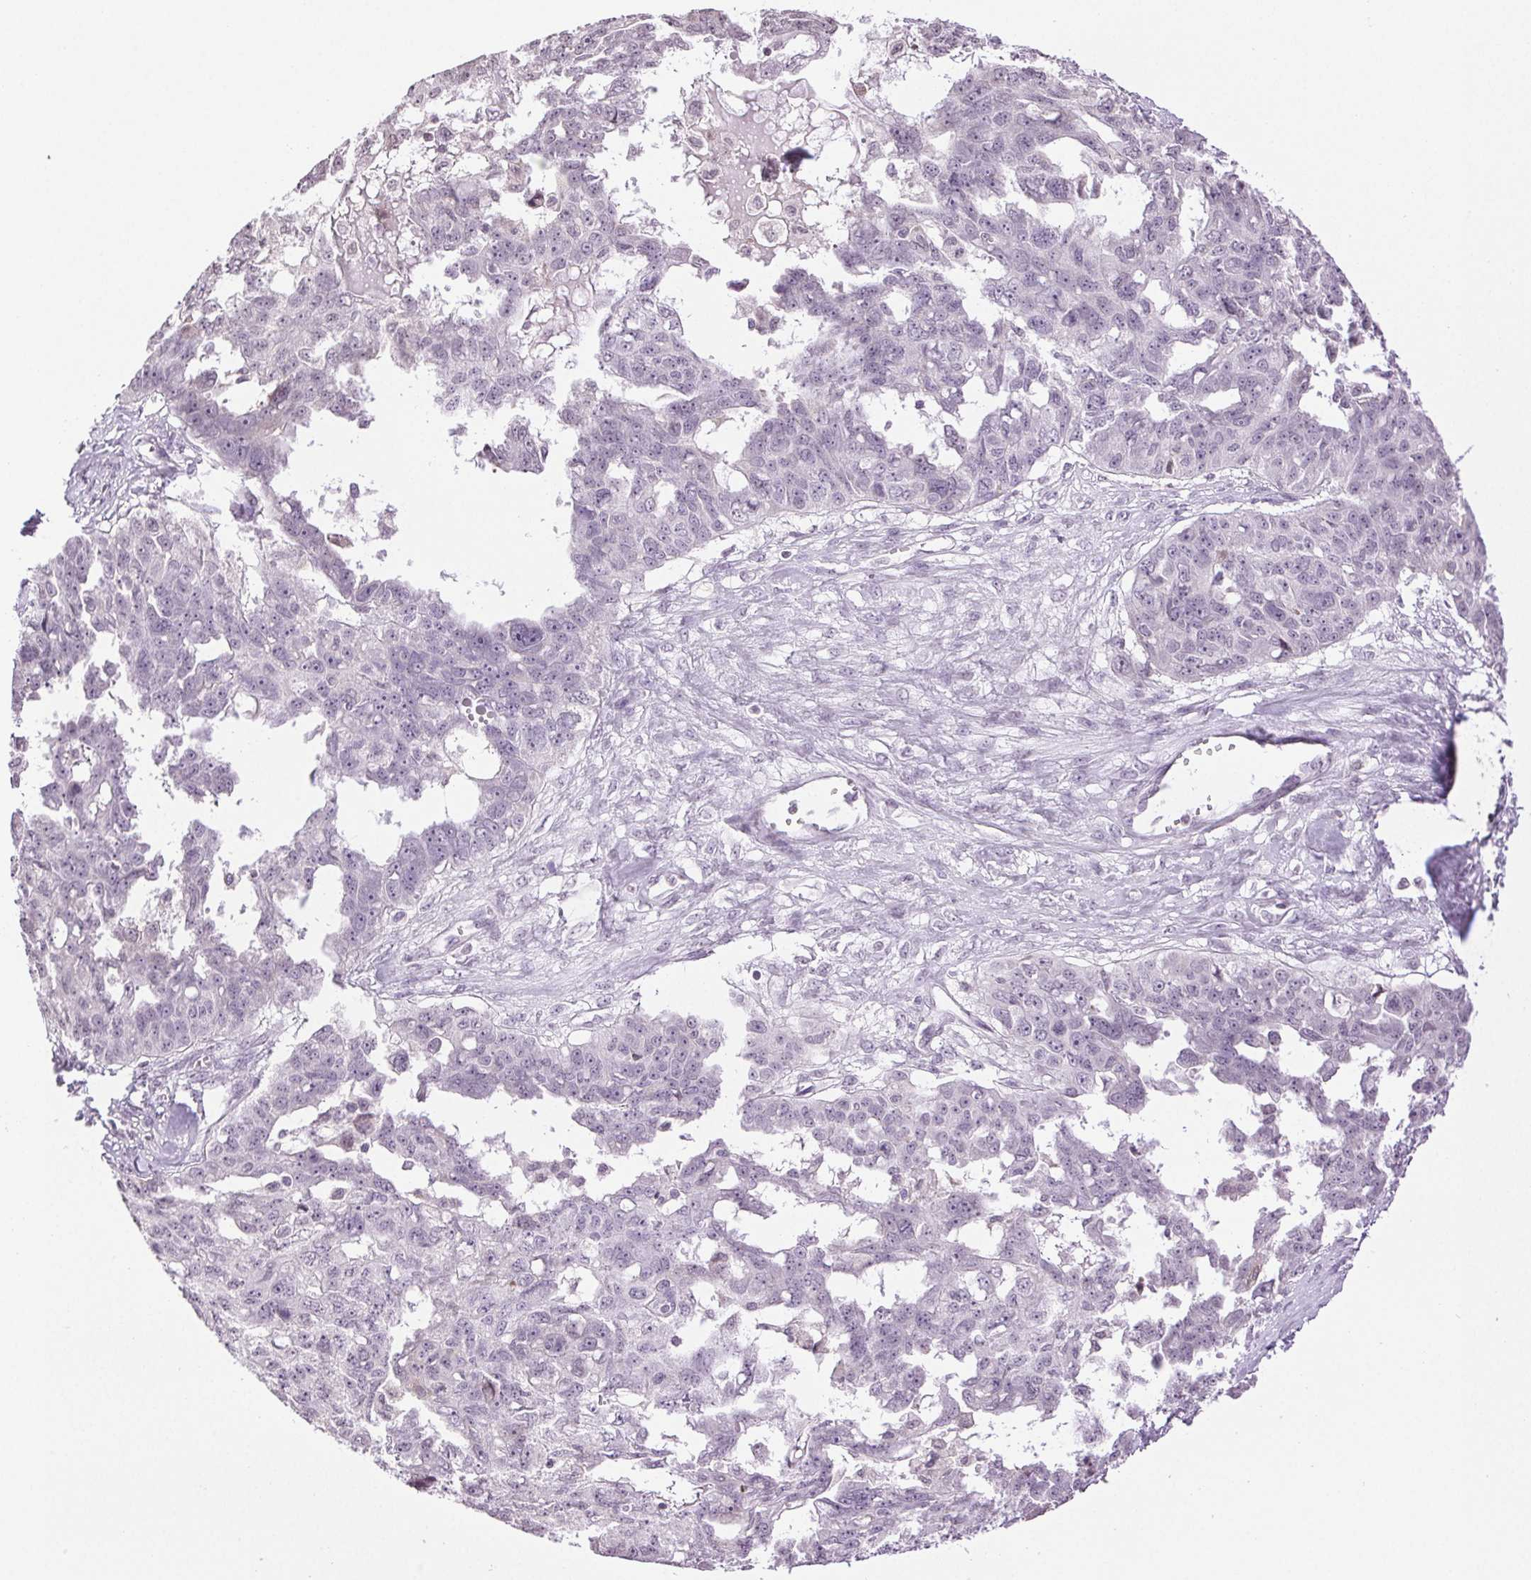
{"staining": {"intensity": "negative", "quantity": "none", "location": "none"}, "tissue": "ovarian cancer", "cell_type": "Tumor cells", "image_type": "cancer", "snomed": [{"axis": "morphology", "description": "Carcinoma, endometroid"}, {"axis": "topography", "description": "Ovary"}], "caption": "Human ovarian cancer (endometroid carcinoma) stained for a protein using IHC demonstrates no positivity in tumor cells.", "gene": "TNNT3", "patient": {"sex": "female", "age": 70}}